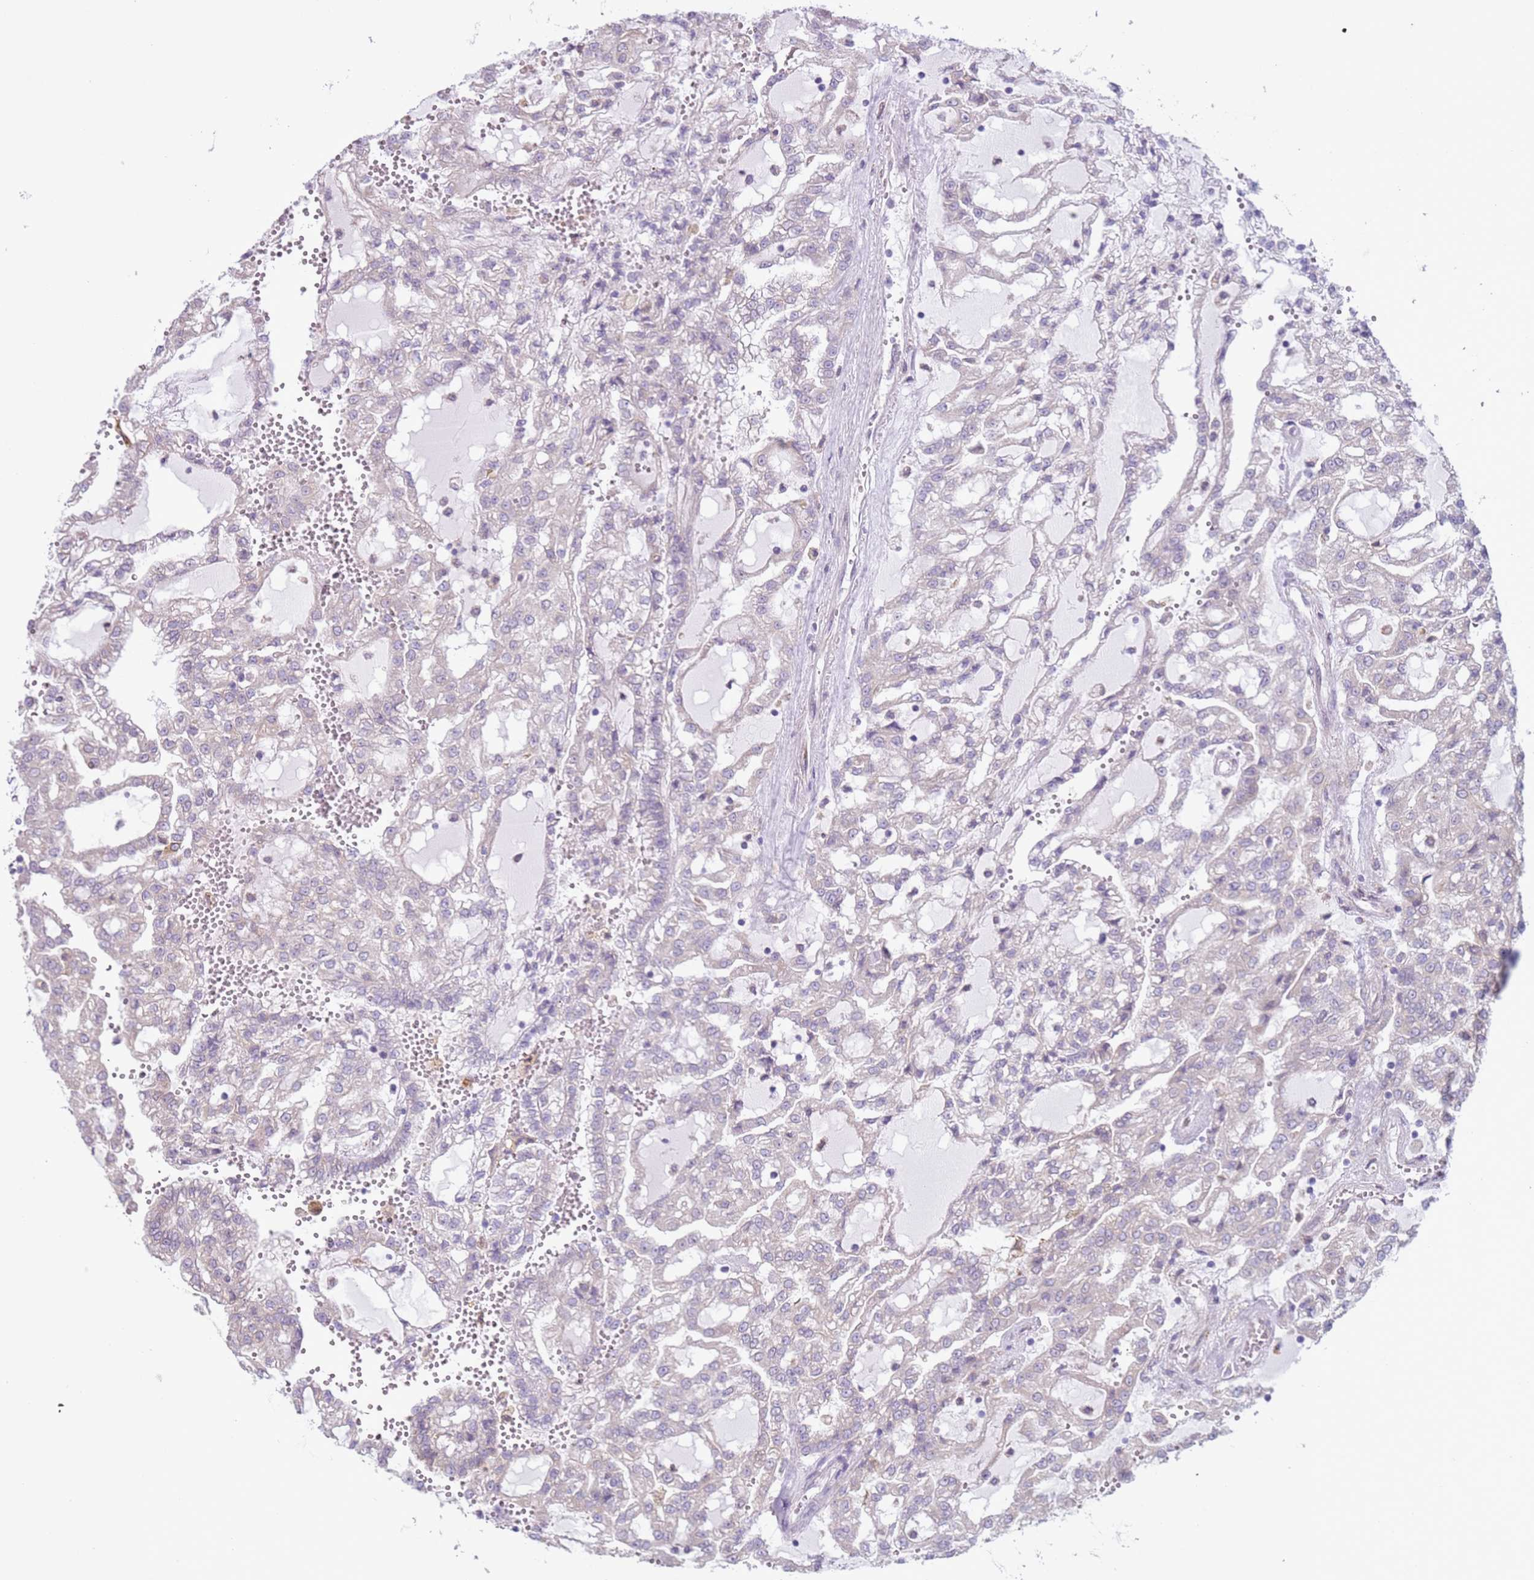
{"staining": {"intensity": "weak", "quantity": "<25%", "location": "cytoplasmic/membranous"}, "tissue": "renal cancer", "cell_type": "Tumor cells", "image_type": "cancer", "snomed": [{"axis": "morphology", "description": "Adenocarcinoma, NOS"}, {"axis": "topography", "description": "Kidney"}], "caption": "An immunohistochemistry micrograph of renal adenocarcinoma is shown. There is no staining in tumor cells of renal adenocarcinoma.", "gene": "OAF", "patient": {"sex": "male", "age": 63}}